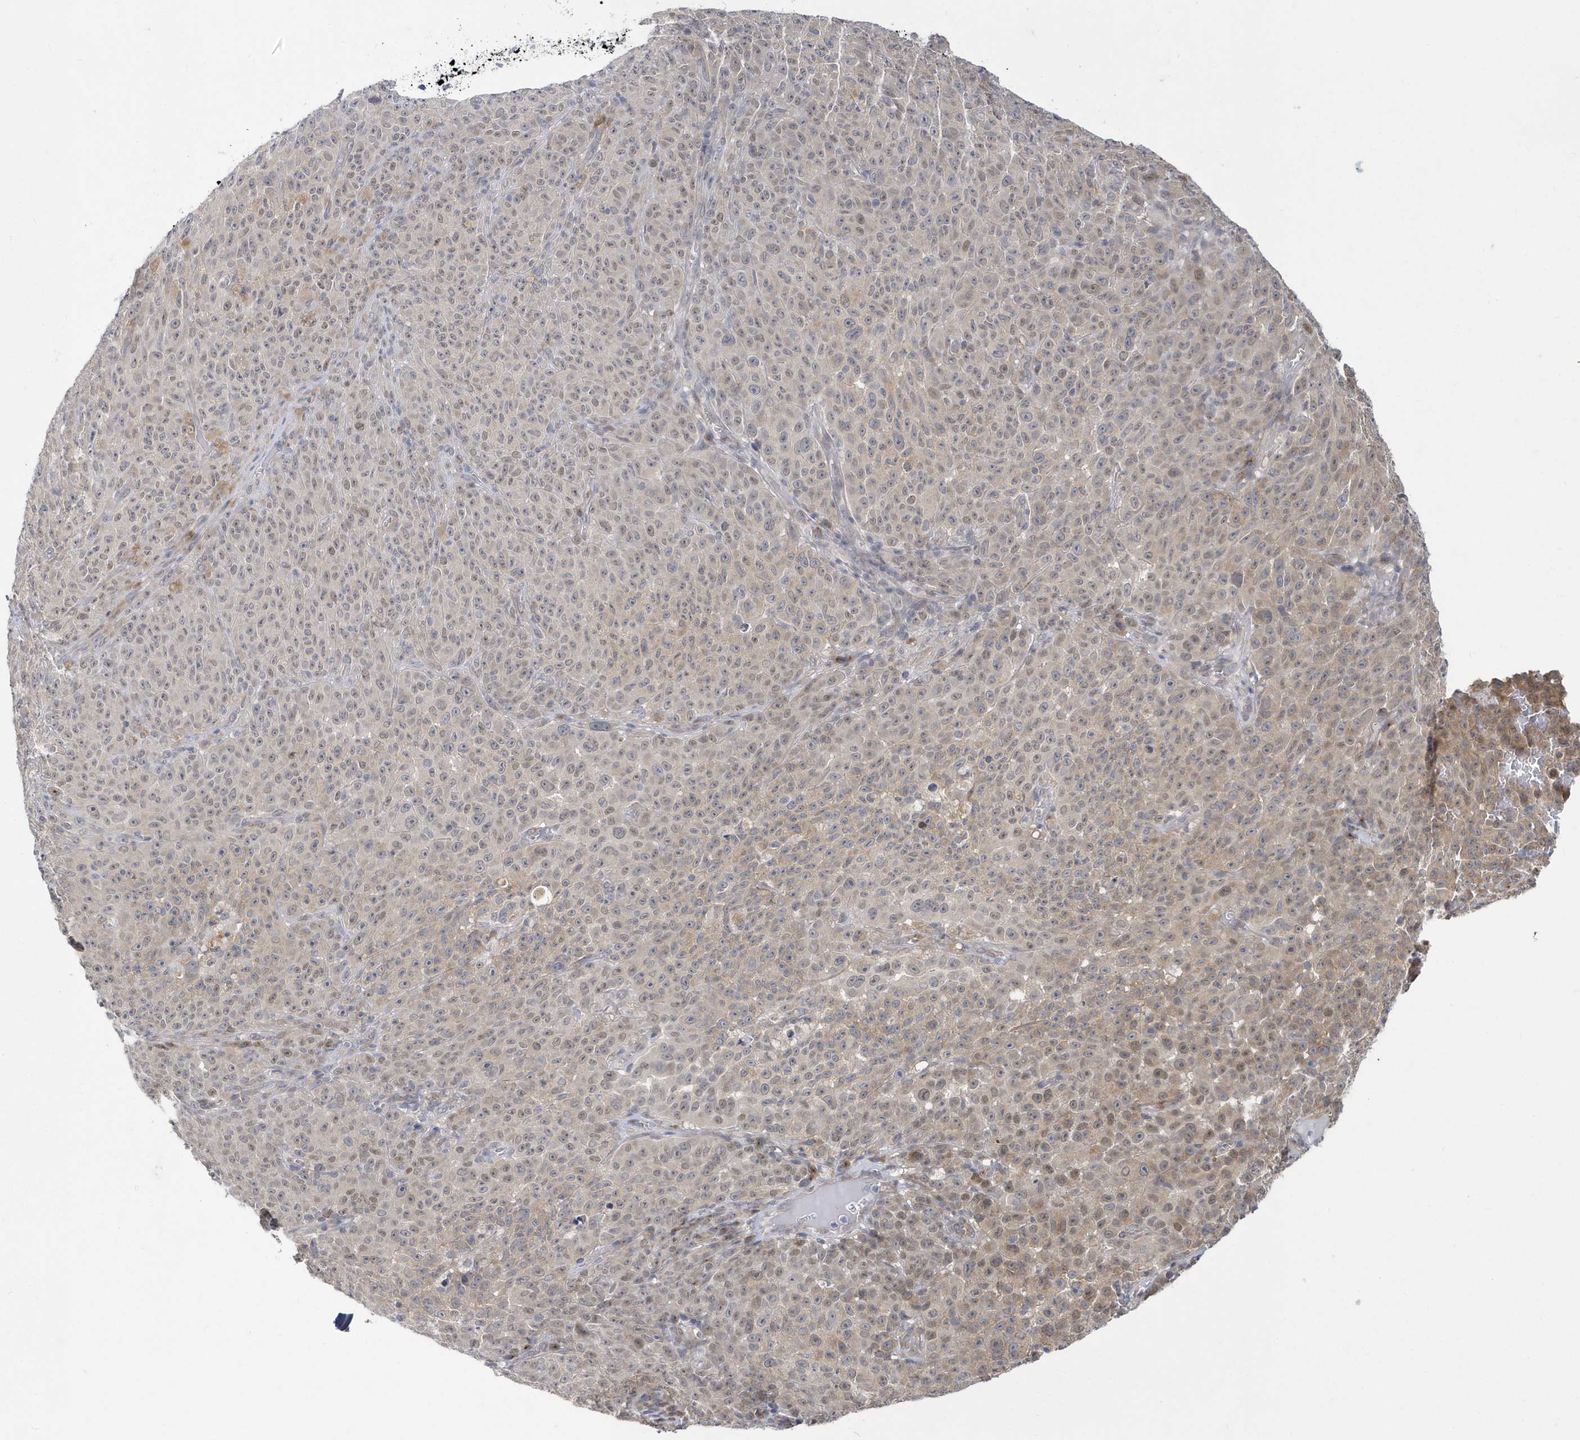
{"staining": {"intensity": "weak", "quantity": "<25%", "location": "cytoplasmic/membranous,nuclear"}, "tissue": "melanoma", "cell_type": "Tumor cells", "image_type": "cancer", "snomed": [{"axis": "morphology", "description": "Malignant melanoma, NOS"}, {"axis": "topography", "description": "Skin"}], "caption": "This is an immunohistochemistry image of melanoma. There is no positivity in tumor cells.", "gene": "ZNF654", "patient": {"sex": "female", "age": 82}}